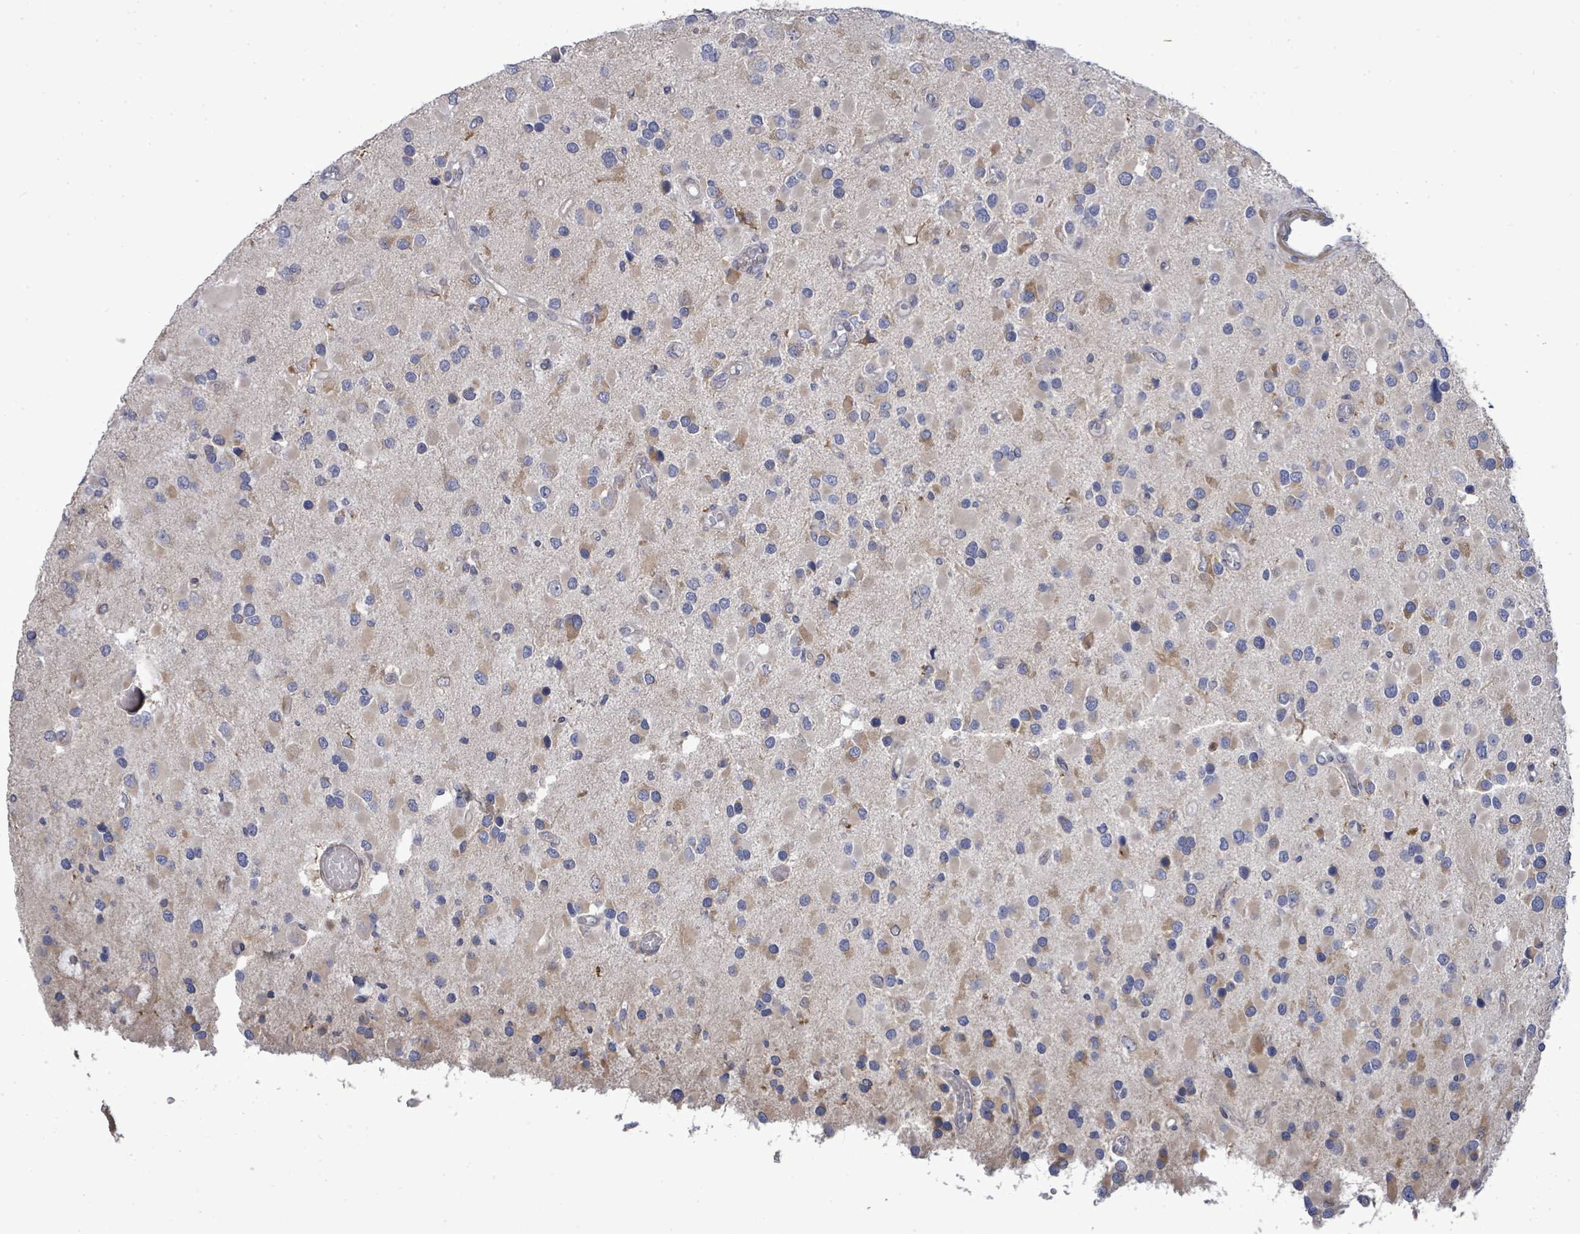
{"staining": {"intensity": "weak", "quantity": "<25%", "location": "cytoplasmic/membranous"}, "tissue": "glioma", "cell_type": "Tumor cells", "image_type": "cancer", "snomed": [{"axis": "morphology", "description": "Glioma, malignant, High grade"}, {"axis": "topography", "description": "Brain"}], "caption": "Immunohistochemical staining of human glioma exhibits no significant expression in tumor cells.", "gene": "SAR1A", "patient": {"sex": "male", "age": 53}}